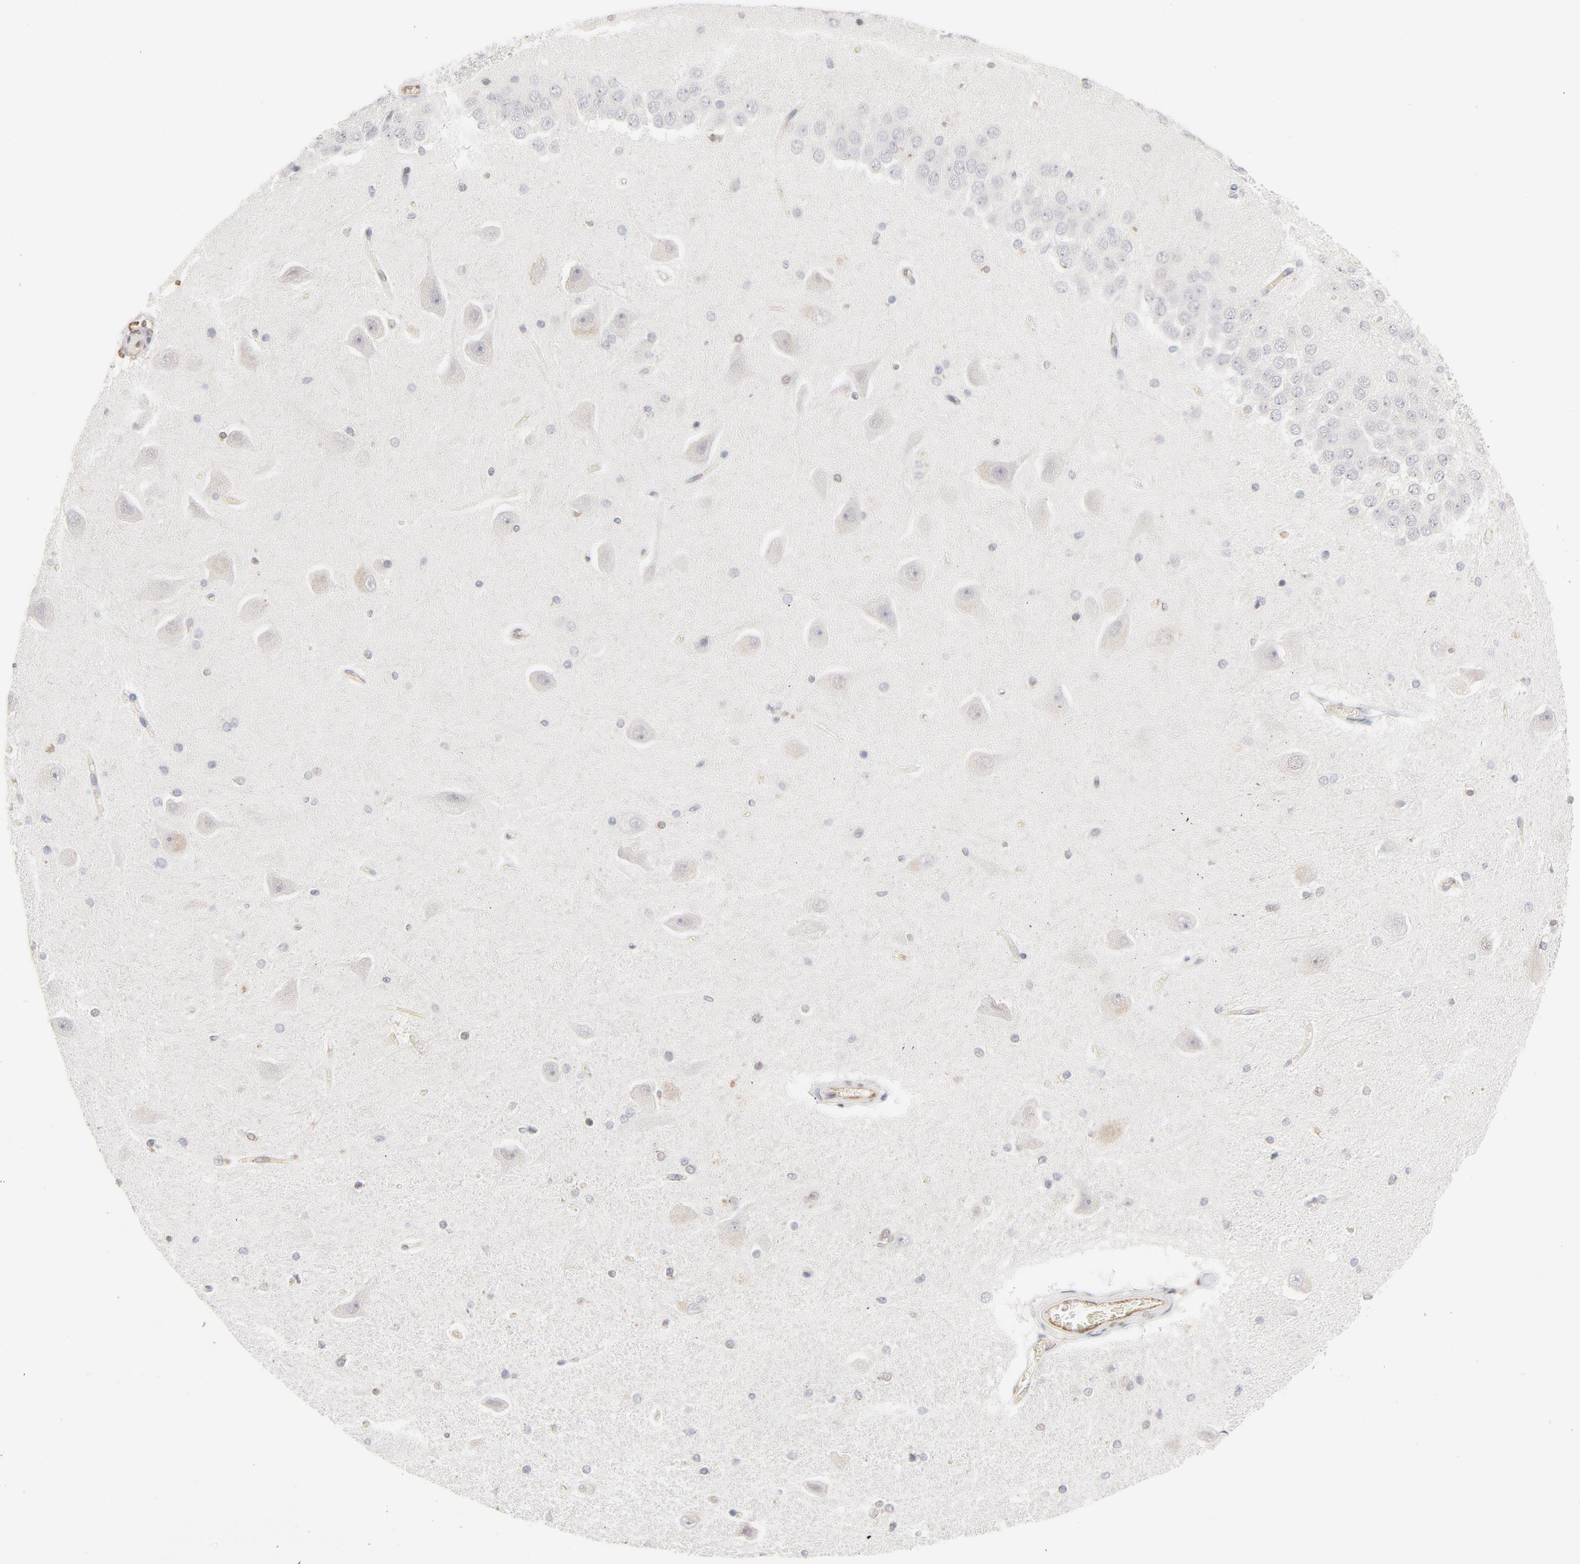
{"staining": {"intensity": "negative", "quantity": "none", "location": "none"}, "tissue": "hippocampus", "cell_type": "Glial cells", "image_type": "normal", "snomed": [{"axis": "morphology", "description": "Normal tissue, NOS"}, {"axis": "topography", "description": "Hippocampus"}], "caption": "Photomicrograph shows no significant protein expression in glial cells of normal hippocampus. Nuclei are stained in blue.", "gene": "CDK6", "patient": {"sex": "female", "age": 54}}